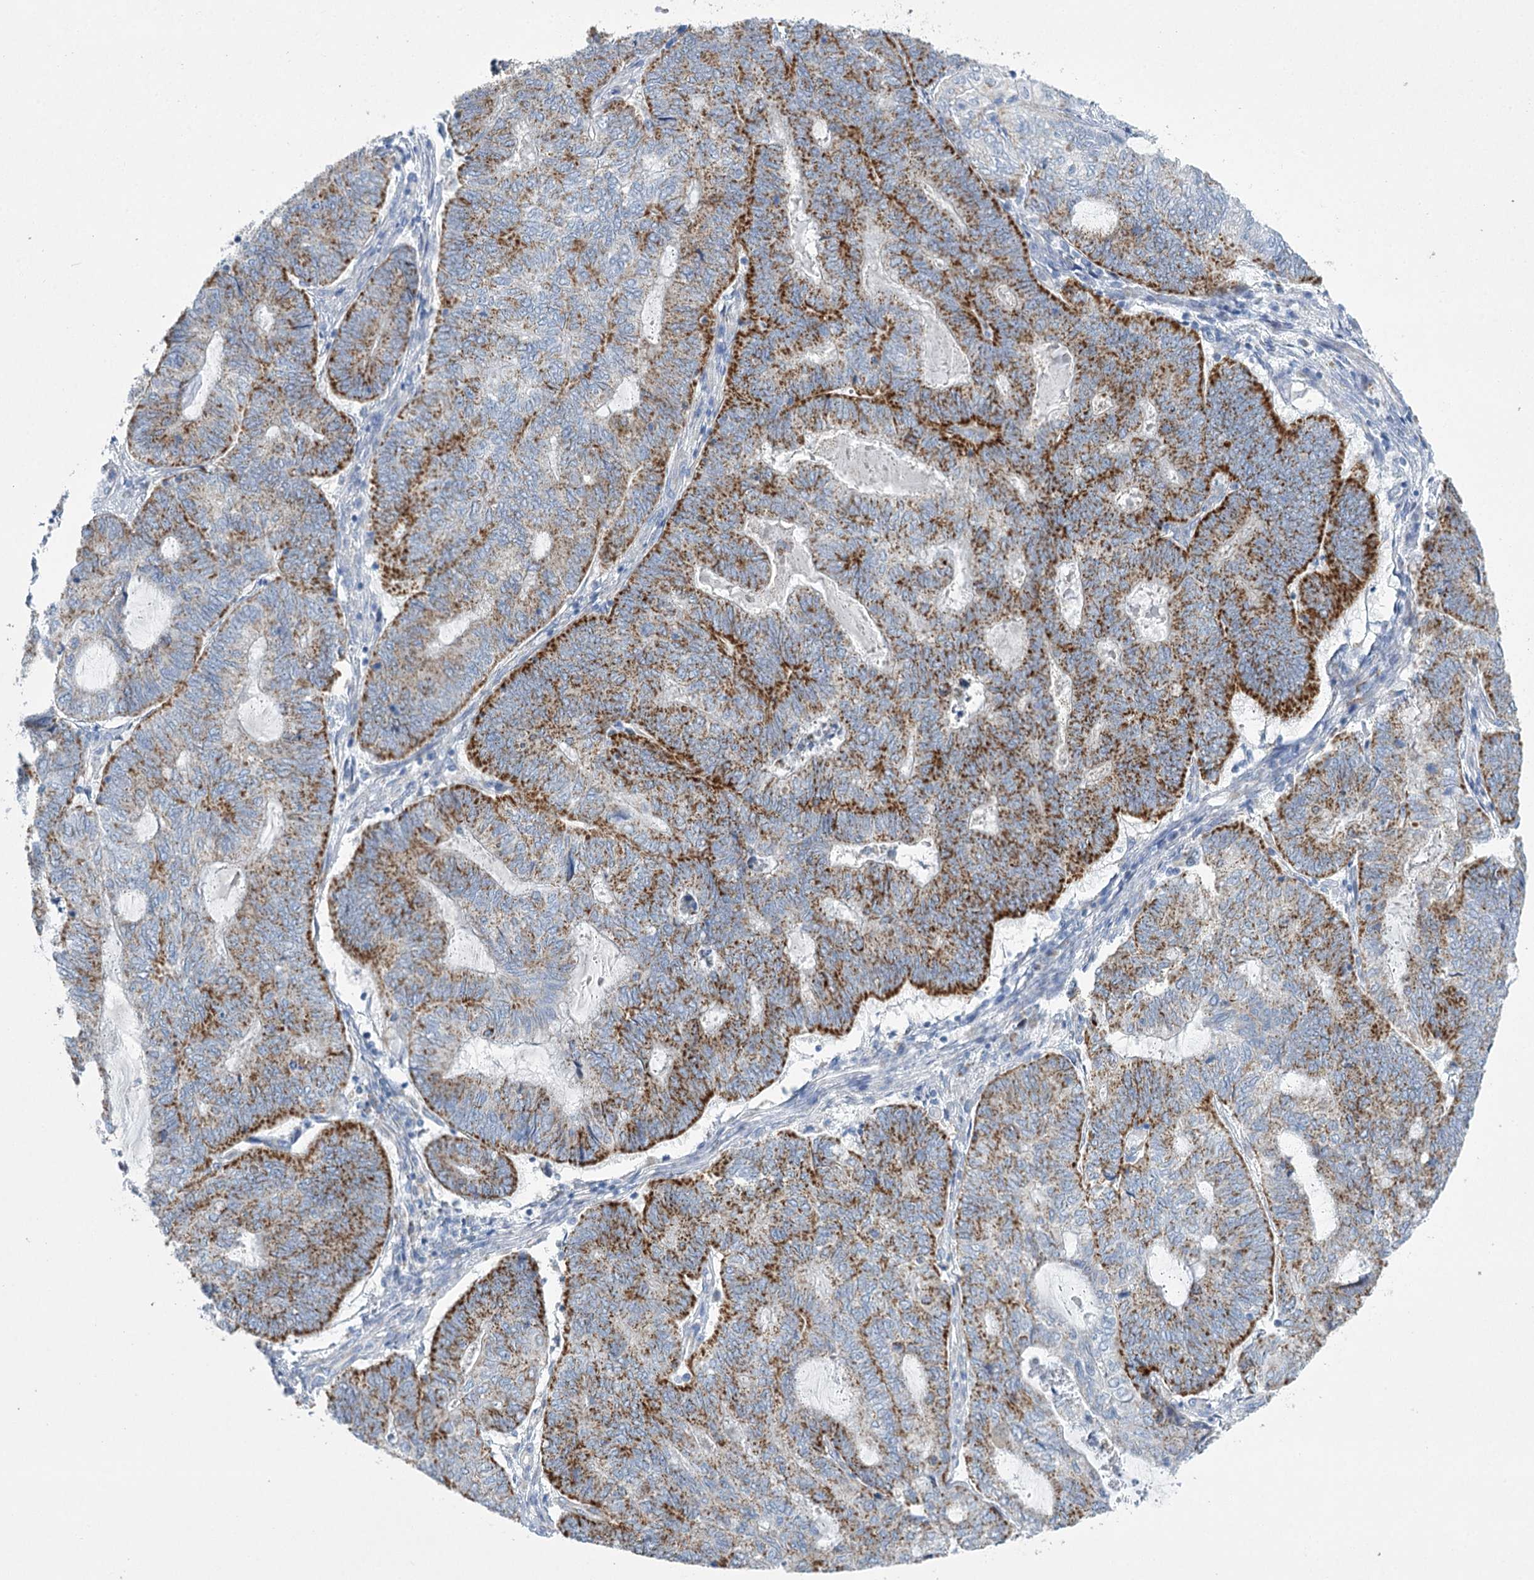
{"staining": {"intensity": "strong", "quantity": "25%-75%", "location": "cytoplasmic/membranous"}, "tissue": "endometrial cancer", "cell_type": "Tumor cells", "image_type": "cancer", "snomed": [{"axis": "morphology", "description": "Adenocarcinoma, NOS"}, {"axis": "topography", "description": "Uterus"}, {"axis": "topography", "description": "Endometrium"}], "caption": "Immunohistochemical staining of endometrial adenocarcinoma exhibits high levels of strong cytoplasmic/membranous protein positivity in about 25%-75% of tumor cells.", "gene": "DHTKD1", "patient": {"sex": "female", "age": 70}}